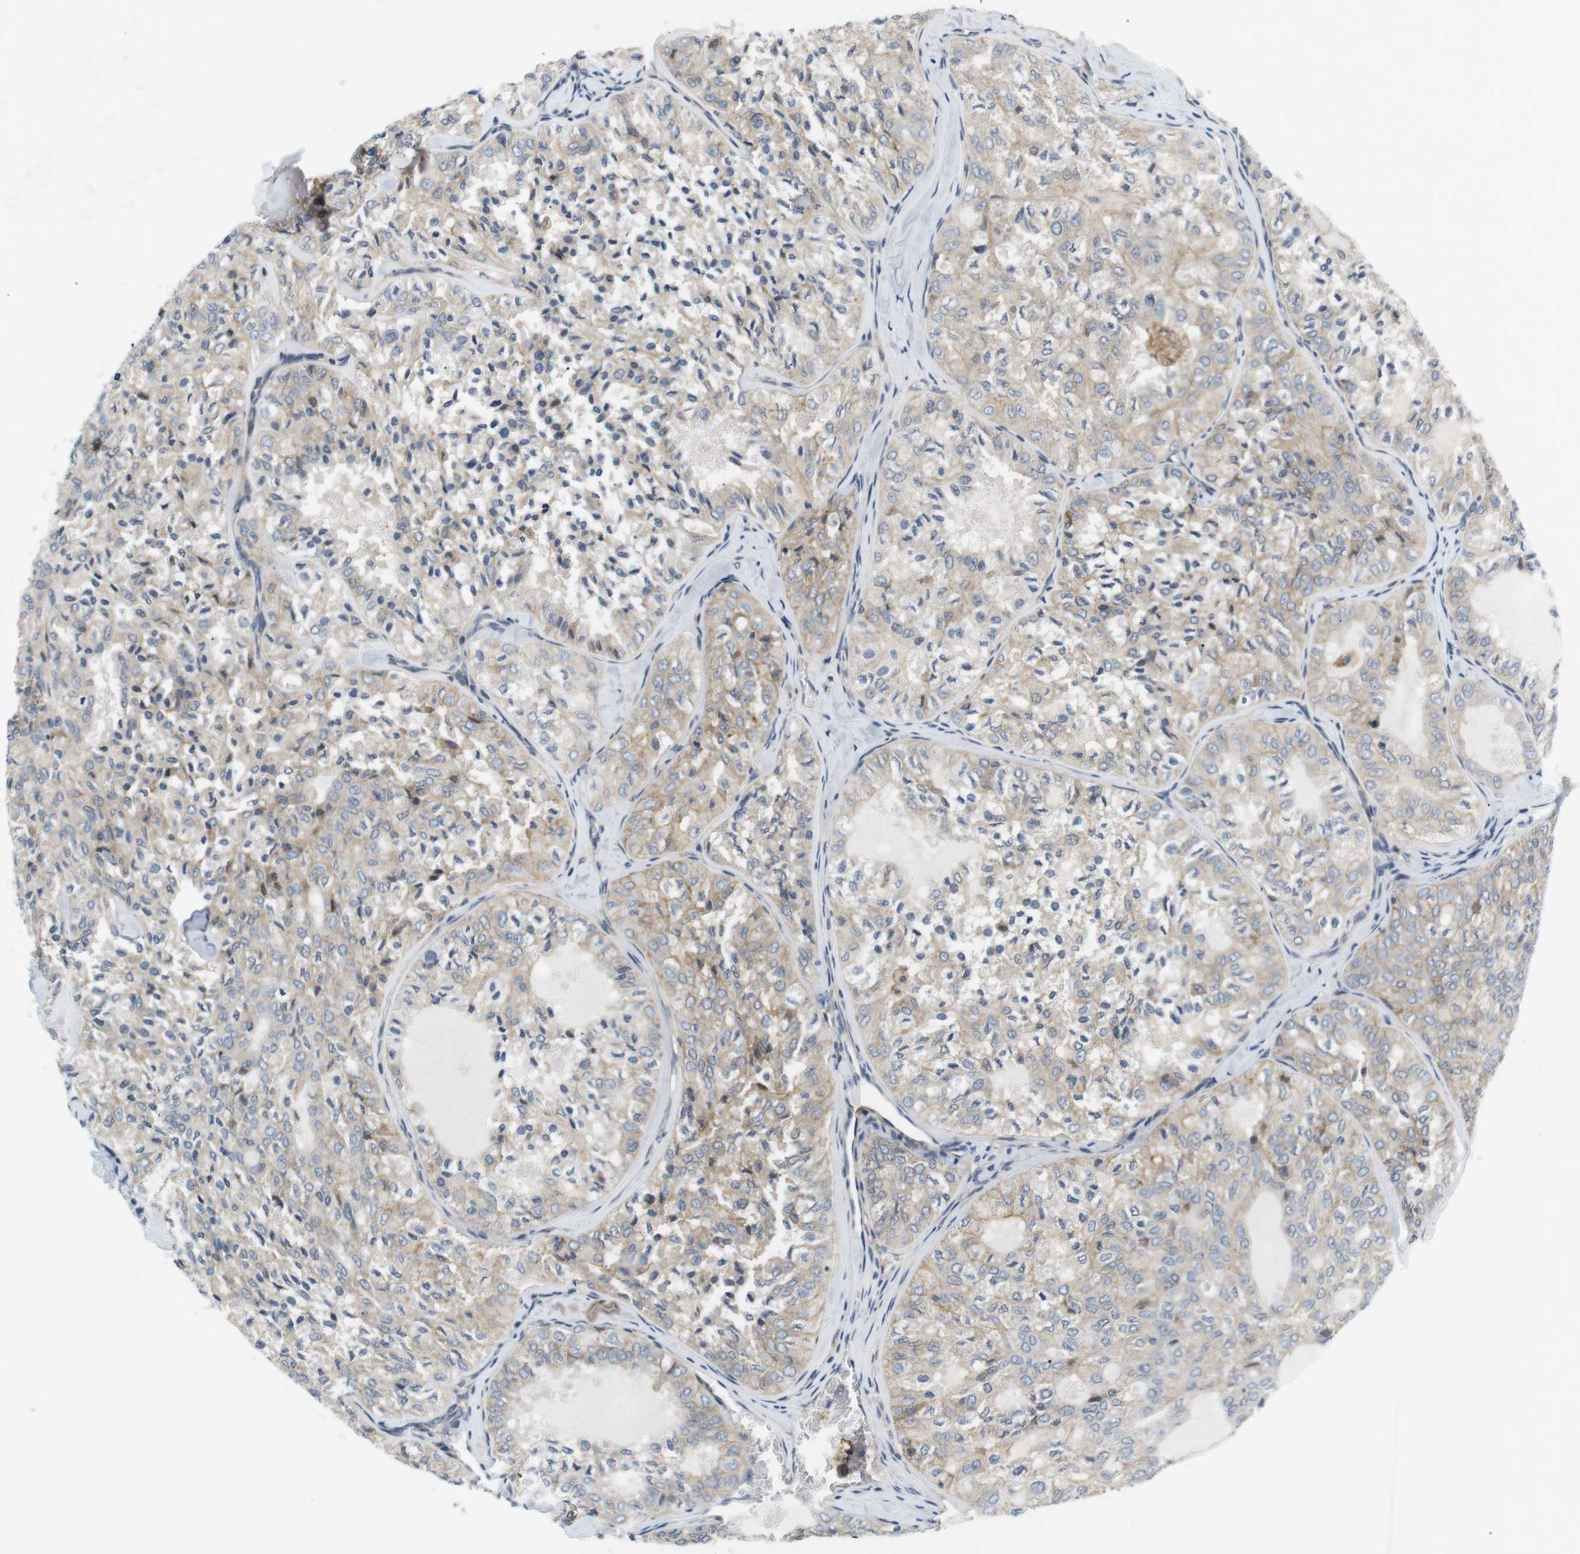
{"staining": {"intensity": "weak", "quantity": "25%-75%", "location": "cytoplasmic/membranous"}, "tissue": "thyroid cancer", "cell_type": "Tumor cells", "image_type": "cancer", "snomed": [{"axis": "morphology", "description": "Follicular adenoma carcinoma, NOS"}, {"axis": "topography", "description": "Thyroid gland"}], "caption": "Immunohistochemistry (IHC) staining of thyroid cancer, which exhibits low levels of weak cytoplasmic/membranous expression in approximately 25%-75% of tumor cells indicating weak cytoplasmic/membranous protein expression. The staining was performed using DAB (brown) for protein detection and nuclei were counterstained in hematoxylin (blue).", "gene": "SLC30A1", "patient": {"sex": "male", "age": 75}}